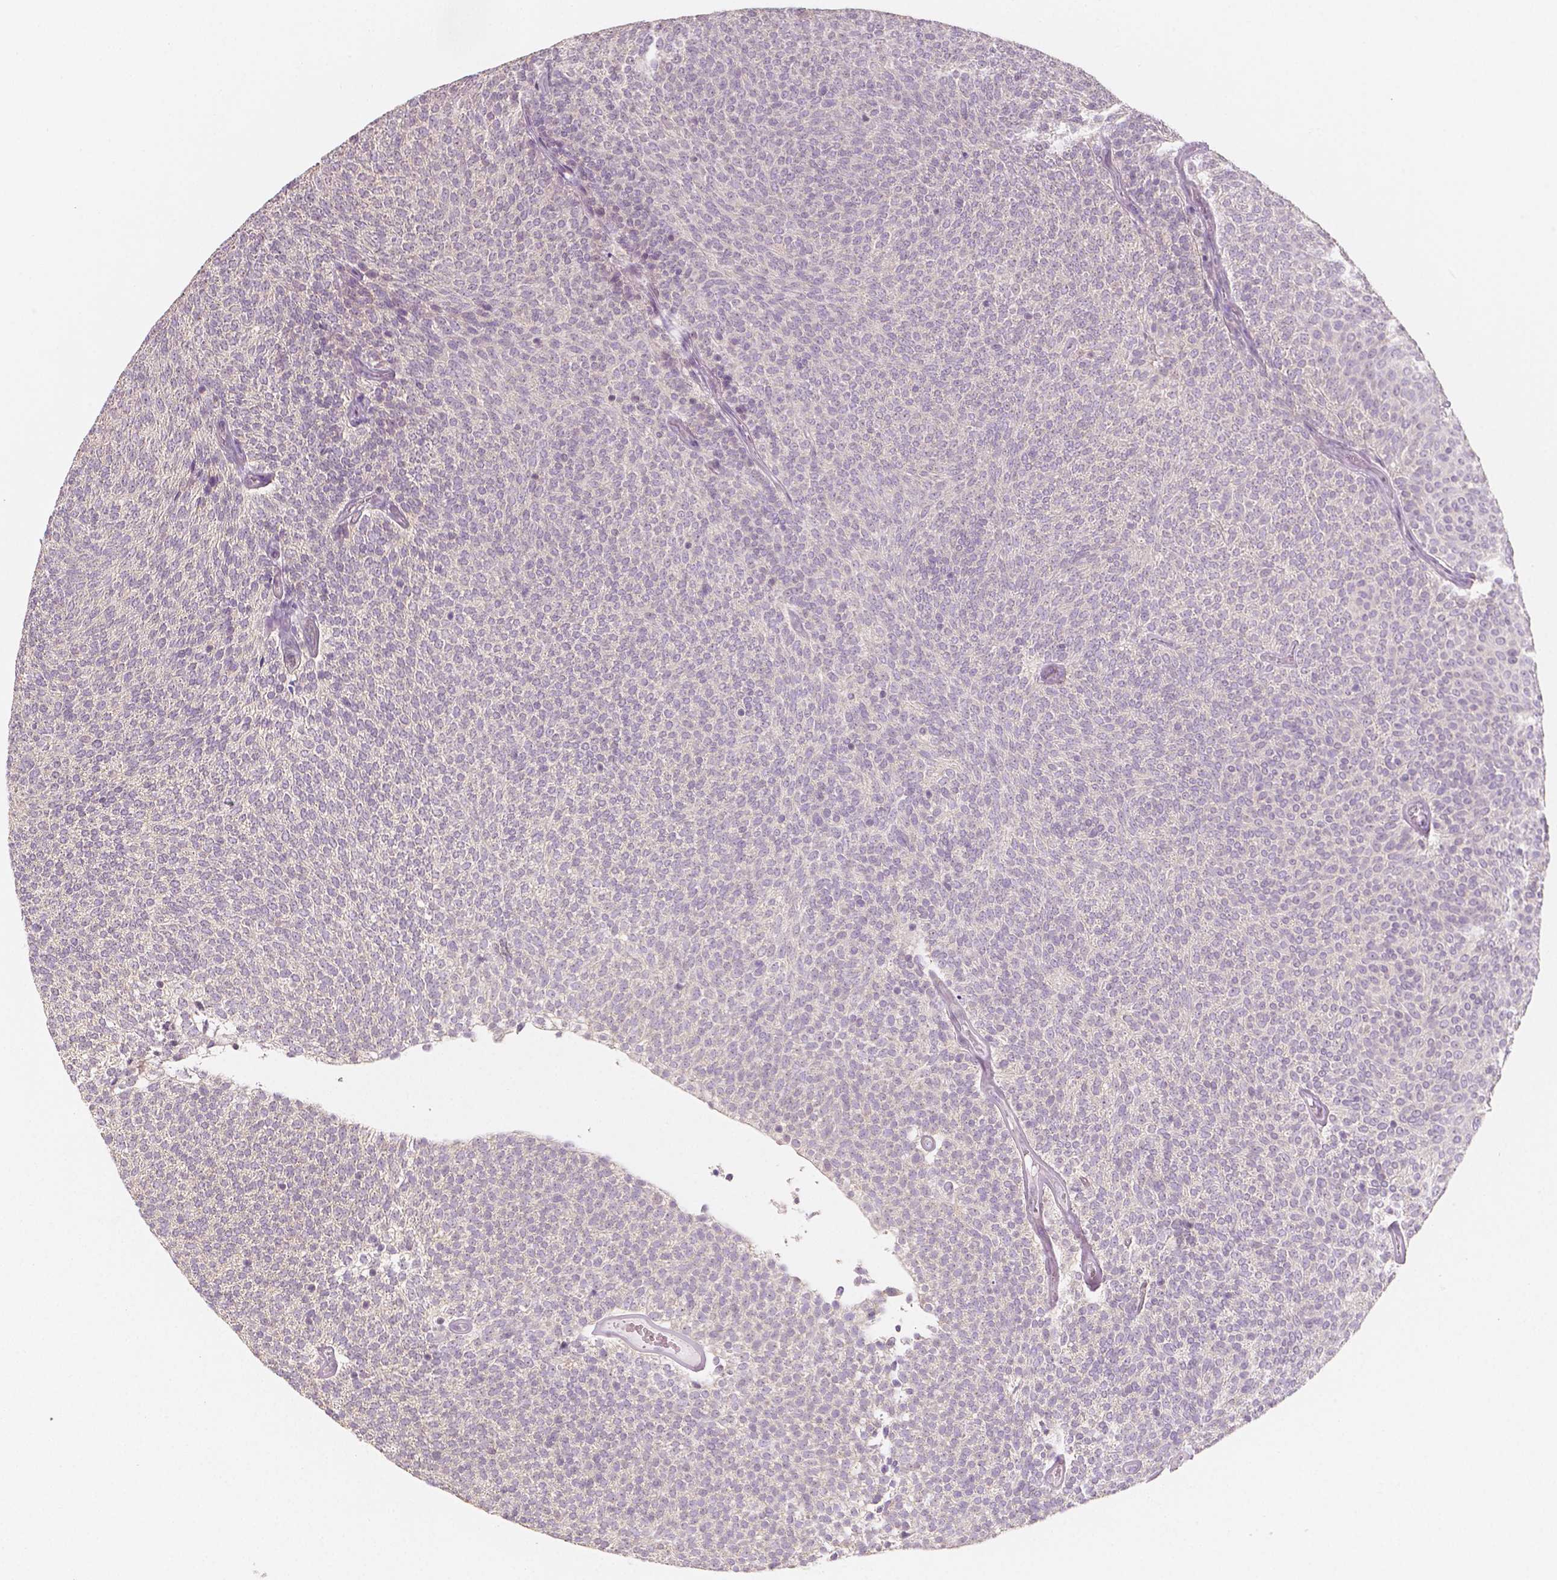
{"staining": {"intensity": "negative", "quantity": "none", "location": "none"}, "tissue": "urothelial cancer", "cell_type": "Tumor cells", "image_type": "cancer", "snomed": [{"axis": "morphology", "description": "Urothelial carcinoma, Low grade"}, {"axis": "topography", "description": "Urinary bladder"}], "caption": "Histopathology image shows no significant protein positivity in tumor cells of urothelial carcinoma (low-grade).", "gene": "C1orf167", "patient": {"sex": "male", "age": 77}}